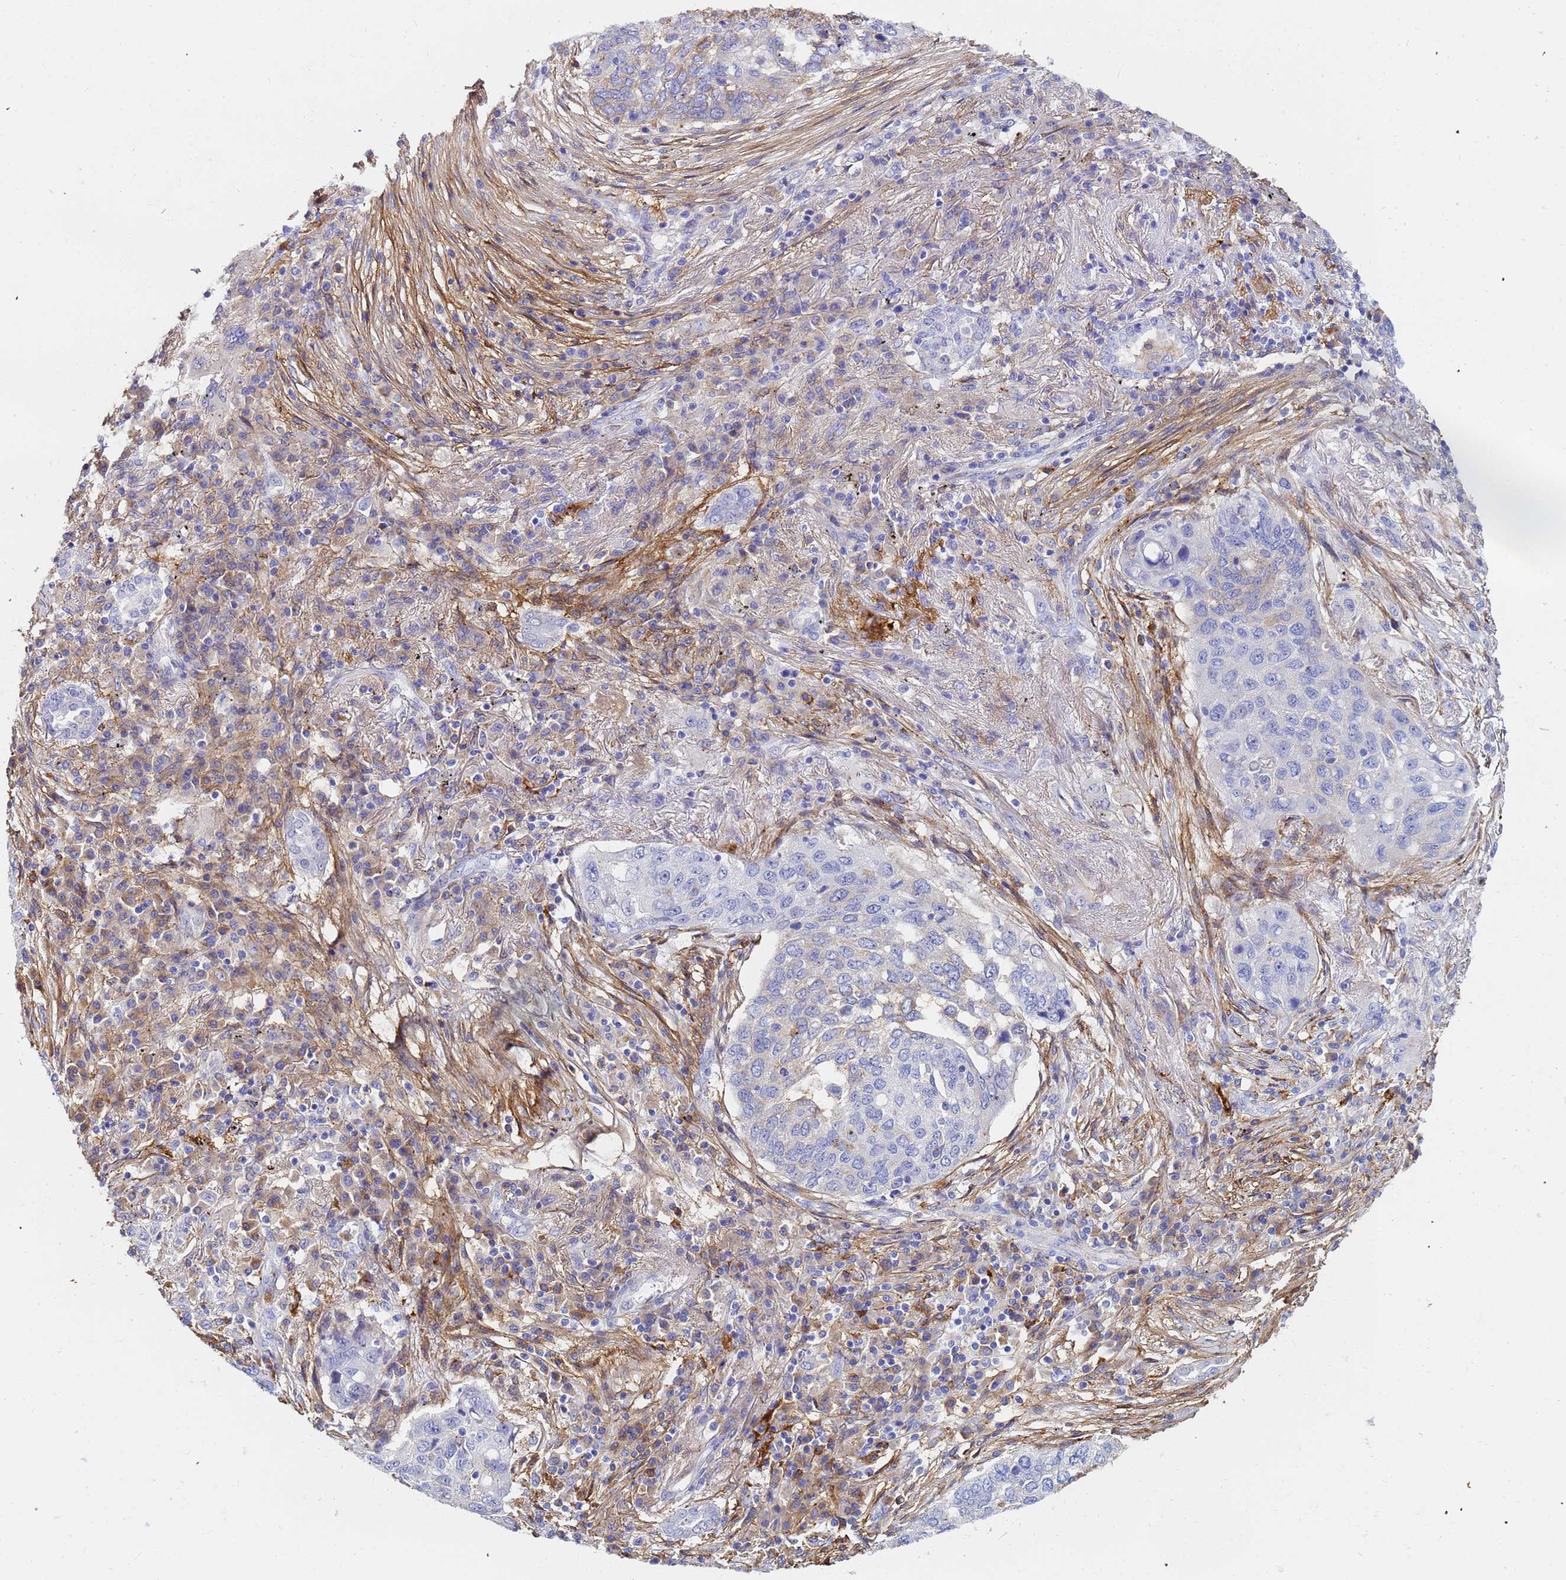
{"staining": {"intensity": "negative", "quantity": "none", "location": "none"}, "tissue": "lung cancer", "cell_type": "Tumor cells", "image_type": "cancer", "snomed": [{"axis": "morphology", "description": "Squamous cell carcinoma, NOS"}, {"axis": "topography", "description": "Lung"}], "caption": "Histopathology image shows no significant protein staining in tumor cells of squamous cell carcinoma (lung).", "gene": "BASP1", "patient": {"sex": "female", "age": 63}}